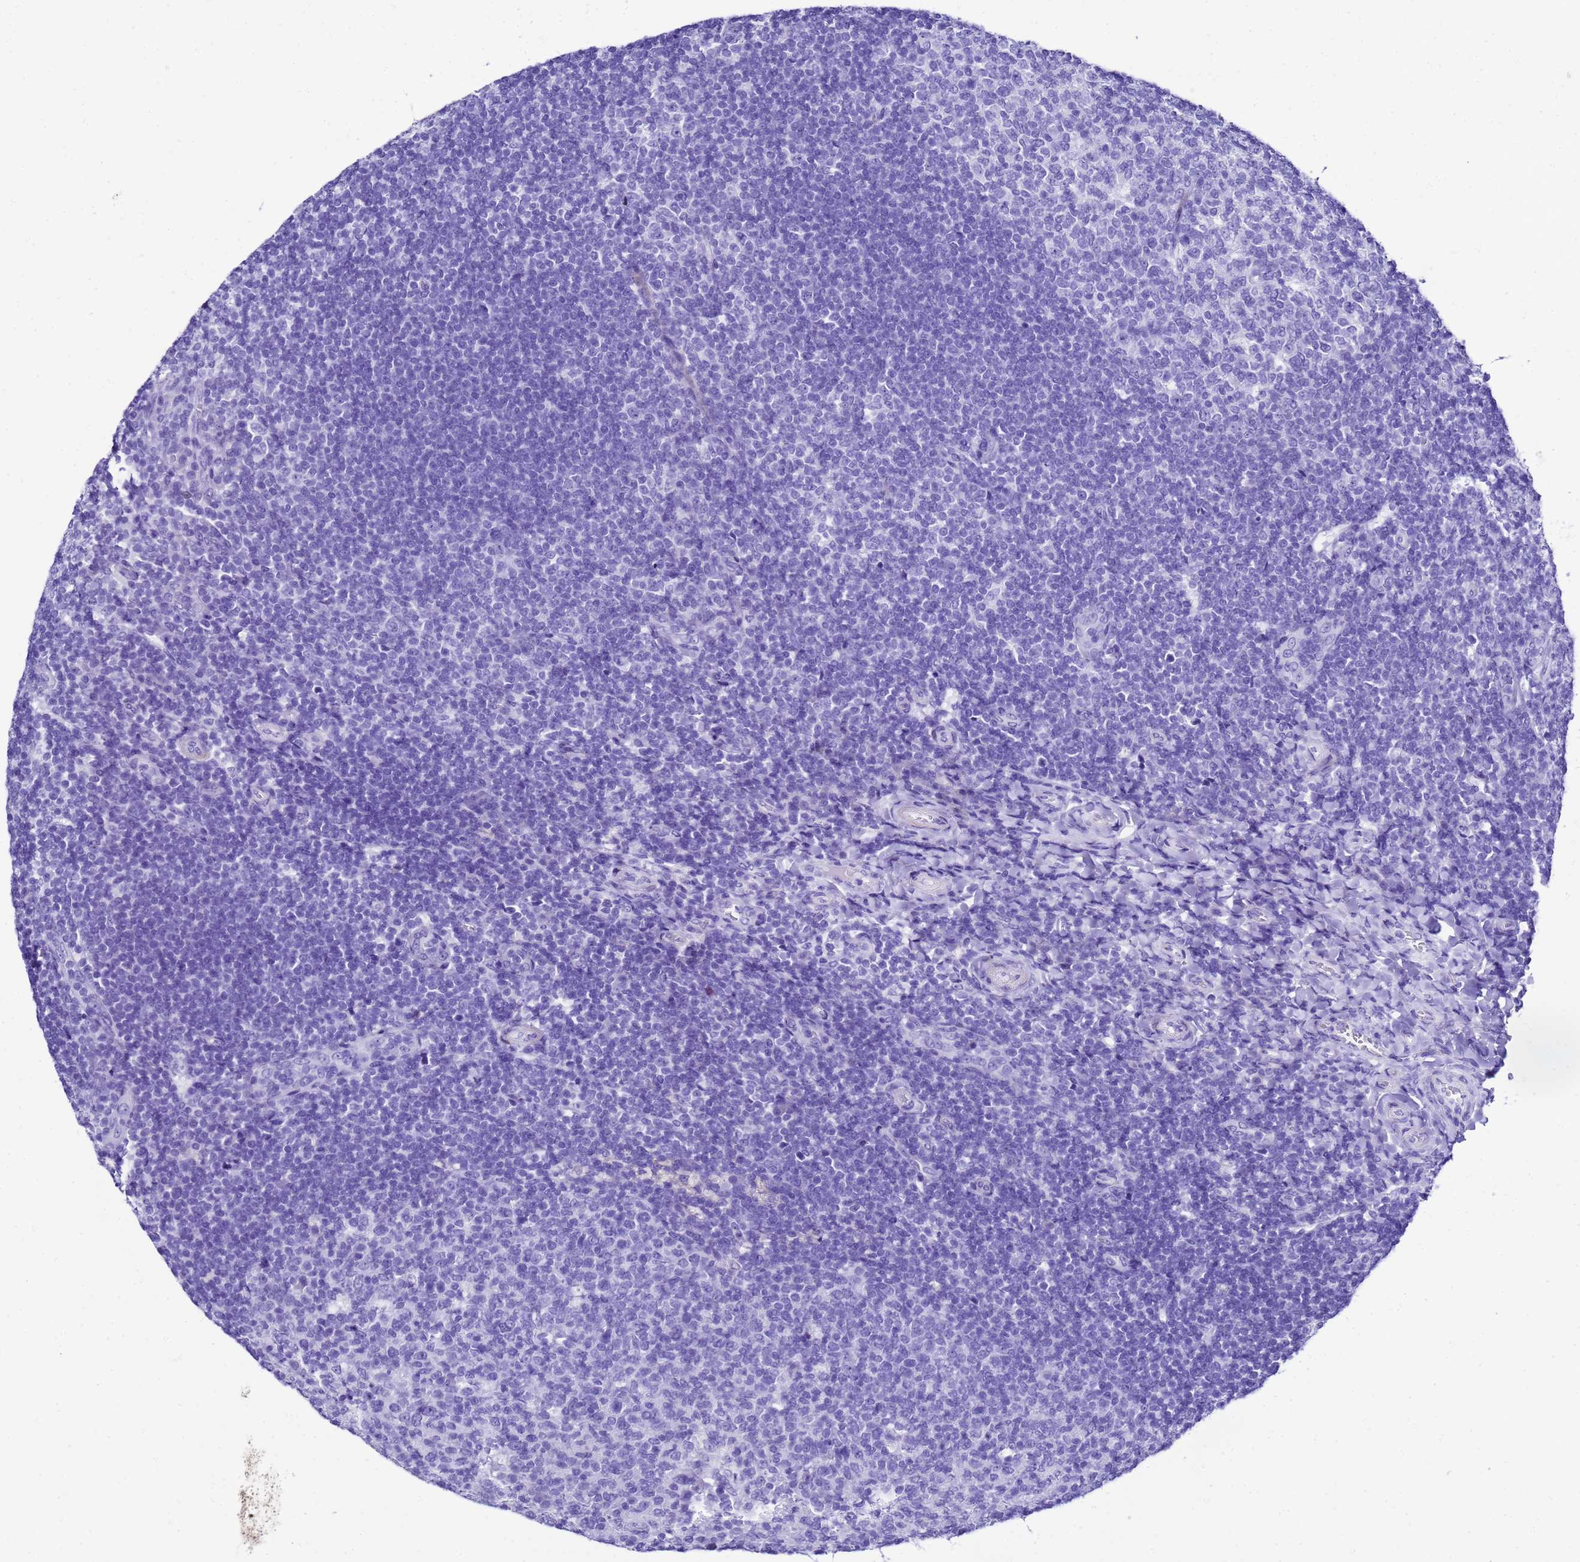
{"staining": {"intensity": "negative", "quantity": "none", "location": "none"}, "tissue": "tonsil", "cell_type": "Germinal center cells", "image_type": "normal", "snomed": [{"axis": "morphology", "description": "Normal tissue, NOS"}, {"axis": "topography", "description": "Tonsil"}], "caption": "Immunohistochemical staining of normal human tonsil exhibits no significant staining in germinal center cells.", "gene": "UGT2A1", "patient": {"sex": "female", "age": 10}}